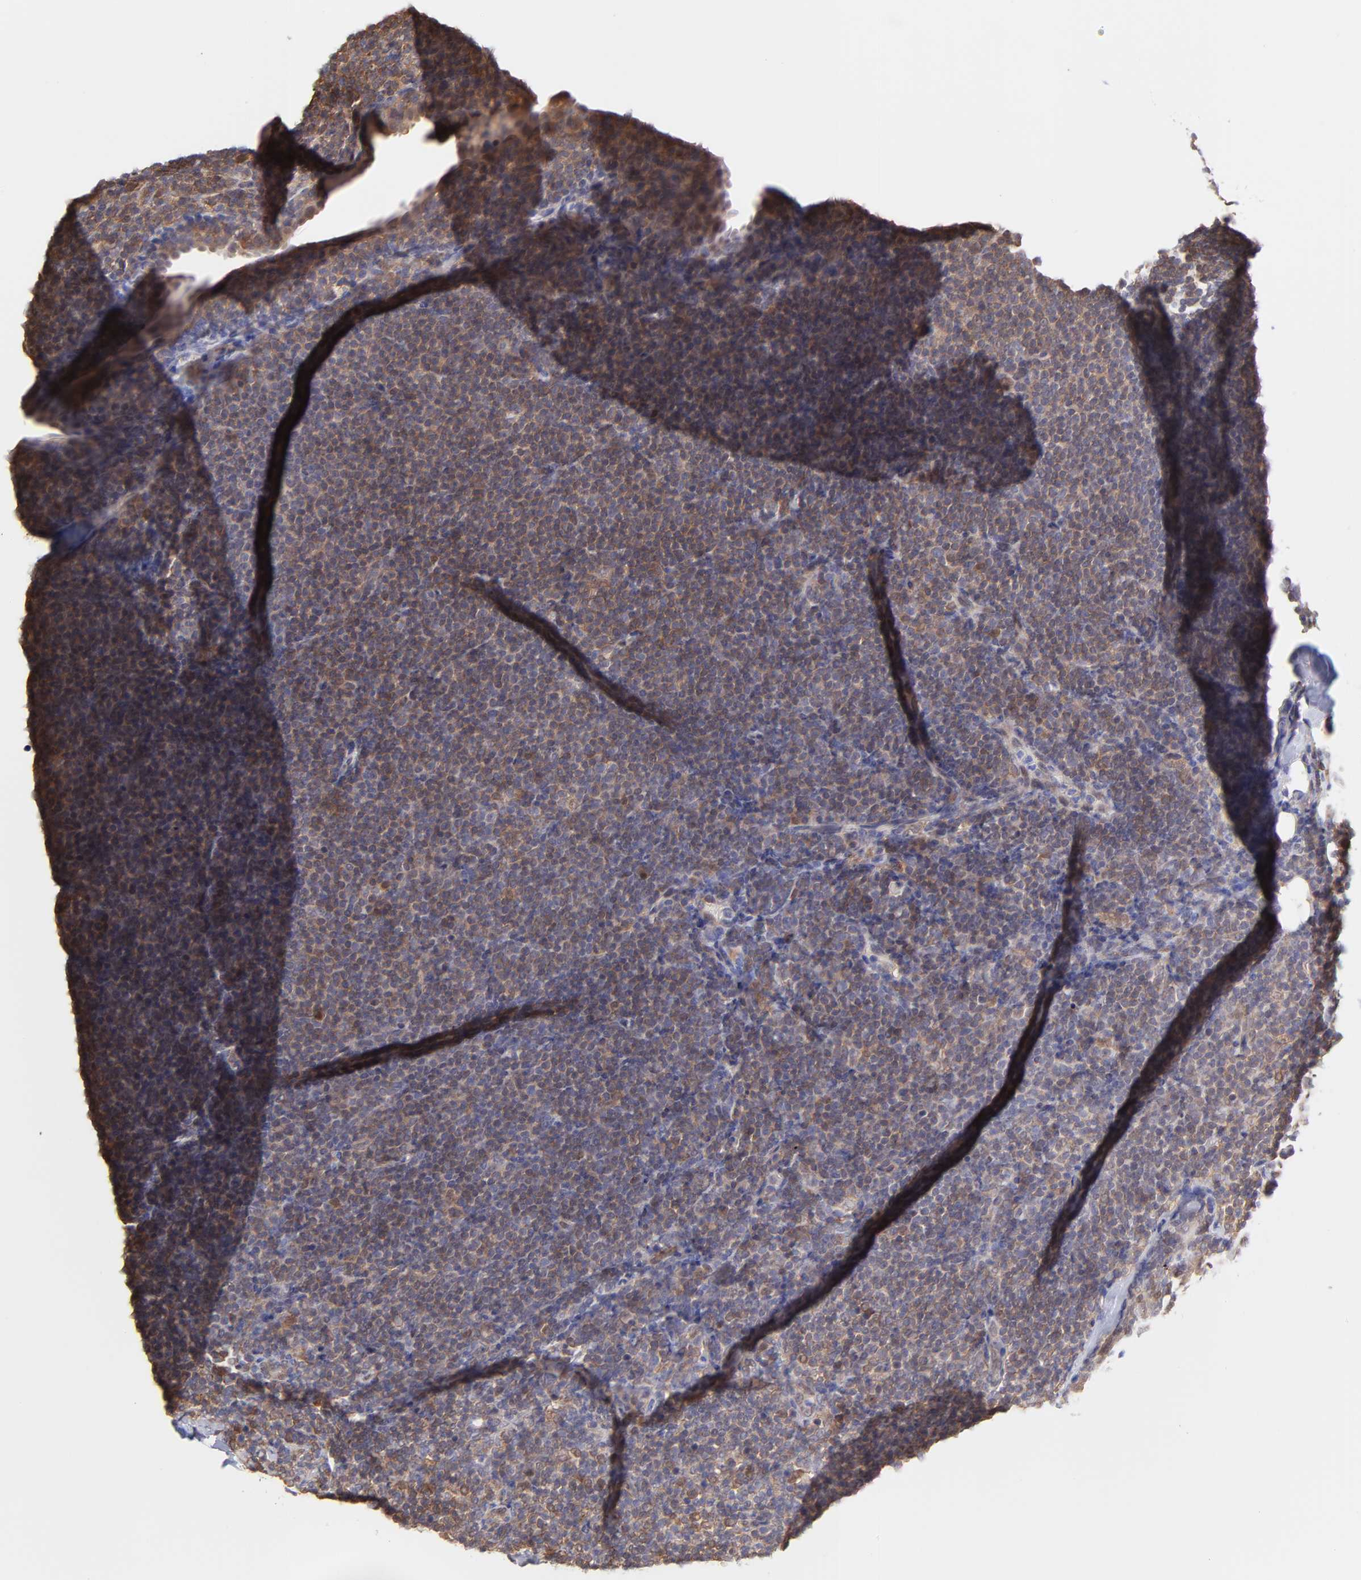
{"staining": {"intensity": "weak", "quantity": "<25%", "location": "cytoplasmic/membranous"}, "tissue": "lymph node", "cell_type": "Germinal center cells", "image_type": "normal", "snomed": [{"axis": "morphology", "description": "Normal tissue, NOS"}, {"axis": "morphology", "description": "Uncertain malignant potential"}, {"axis": "topography", "description": "Lymph node"}, {"axis": "topography", "description": "Salivary gland, NOS"}], "caption": "DAB (3,3'-diaminobenzidine) immunohistochemical staining of unremarkable human lymph node shows no significant staining in germinal center cells.", "gene": "HYAL1", "patient": {"sex": "female", "age": 51}}